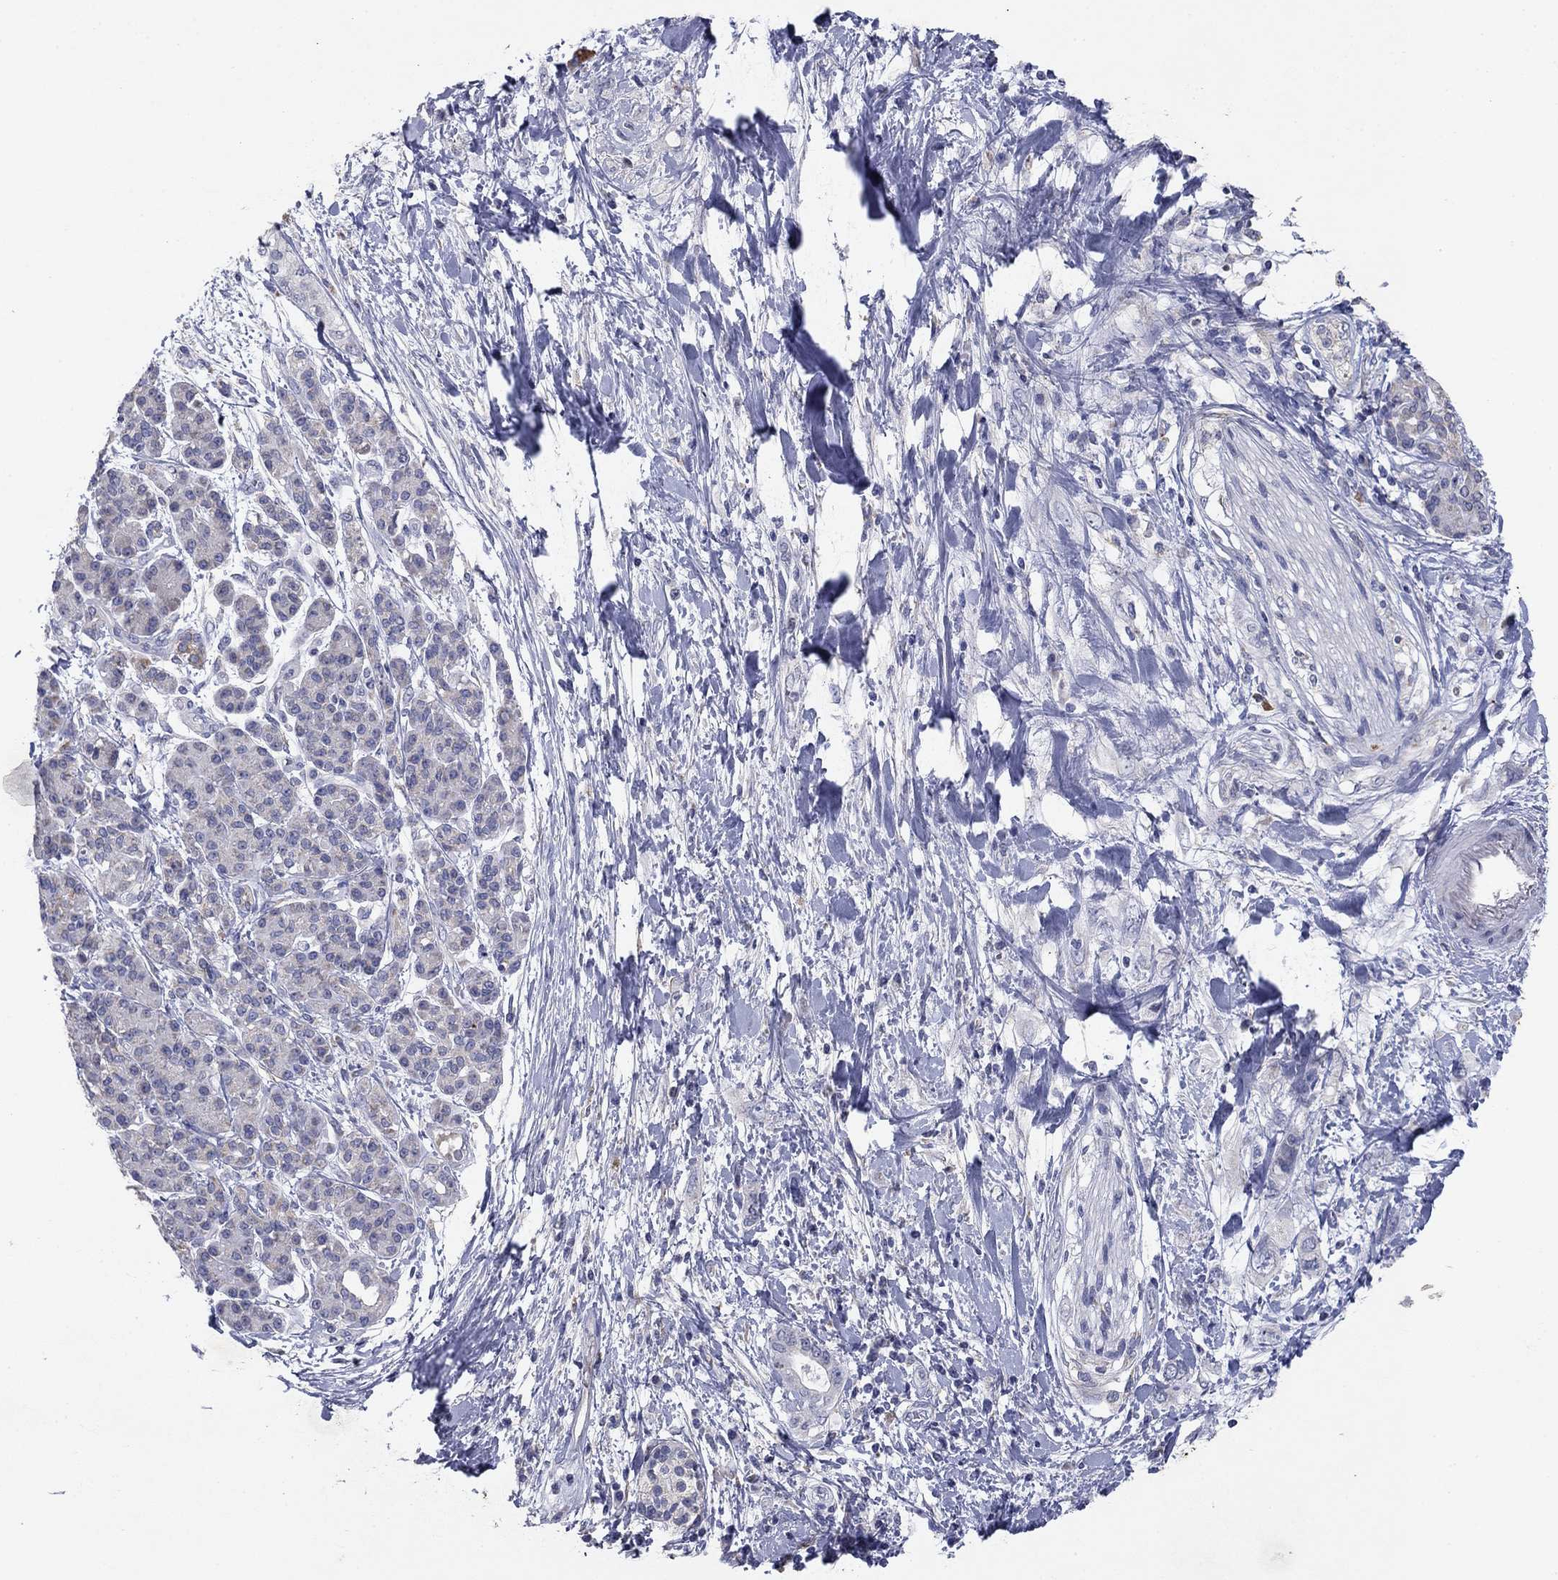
{"staining": {"intensity": "negative", "quantity": "none", "location": "none"}, "tissue": "pancreatic cancer", "cell_type": "Tumor cells", "image_type": "cancer", "snomed": [{"axis": "morphology", "description": "Adenocarcinoma, NOS"}, {"axis": "topography", "description": "Pancreas"}], "caption": "Pancreatic adenocarcinoma was stained to show a protein in brown. There is no significant staining in tumor cells. (DAB (3,3'-diaminobenzidine) immunohistochemistry with hematoxylin counter stain).", "gene": "PTGDS", "patient": {"sex": "female", "age": 56}}